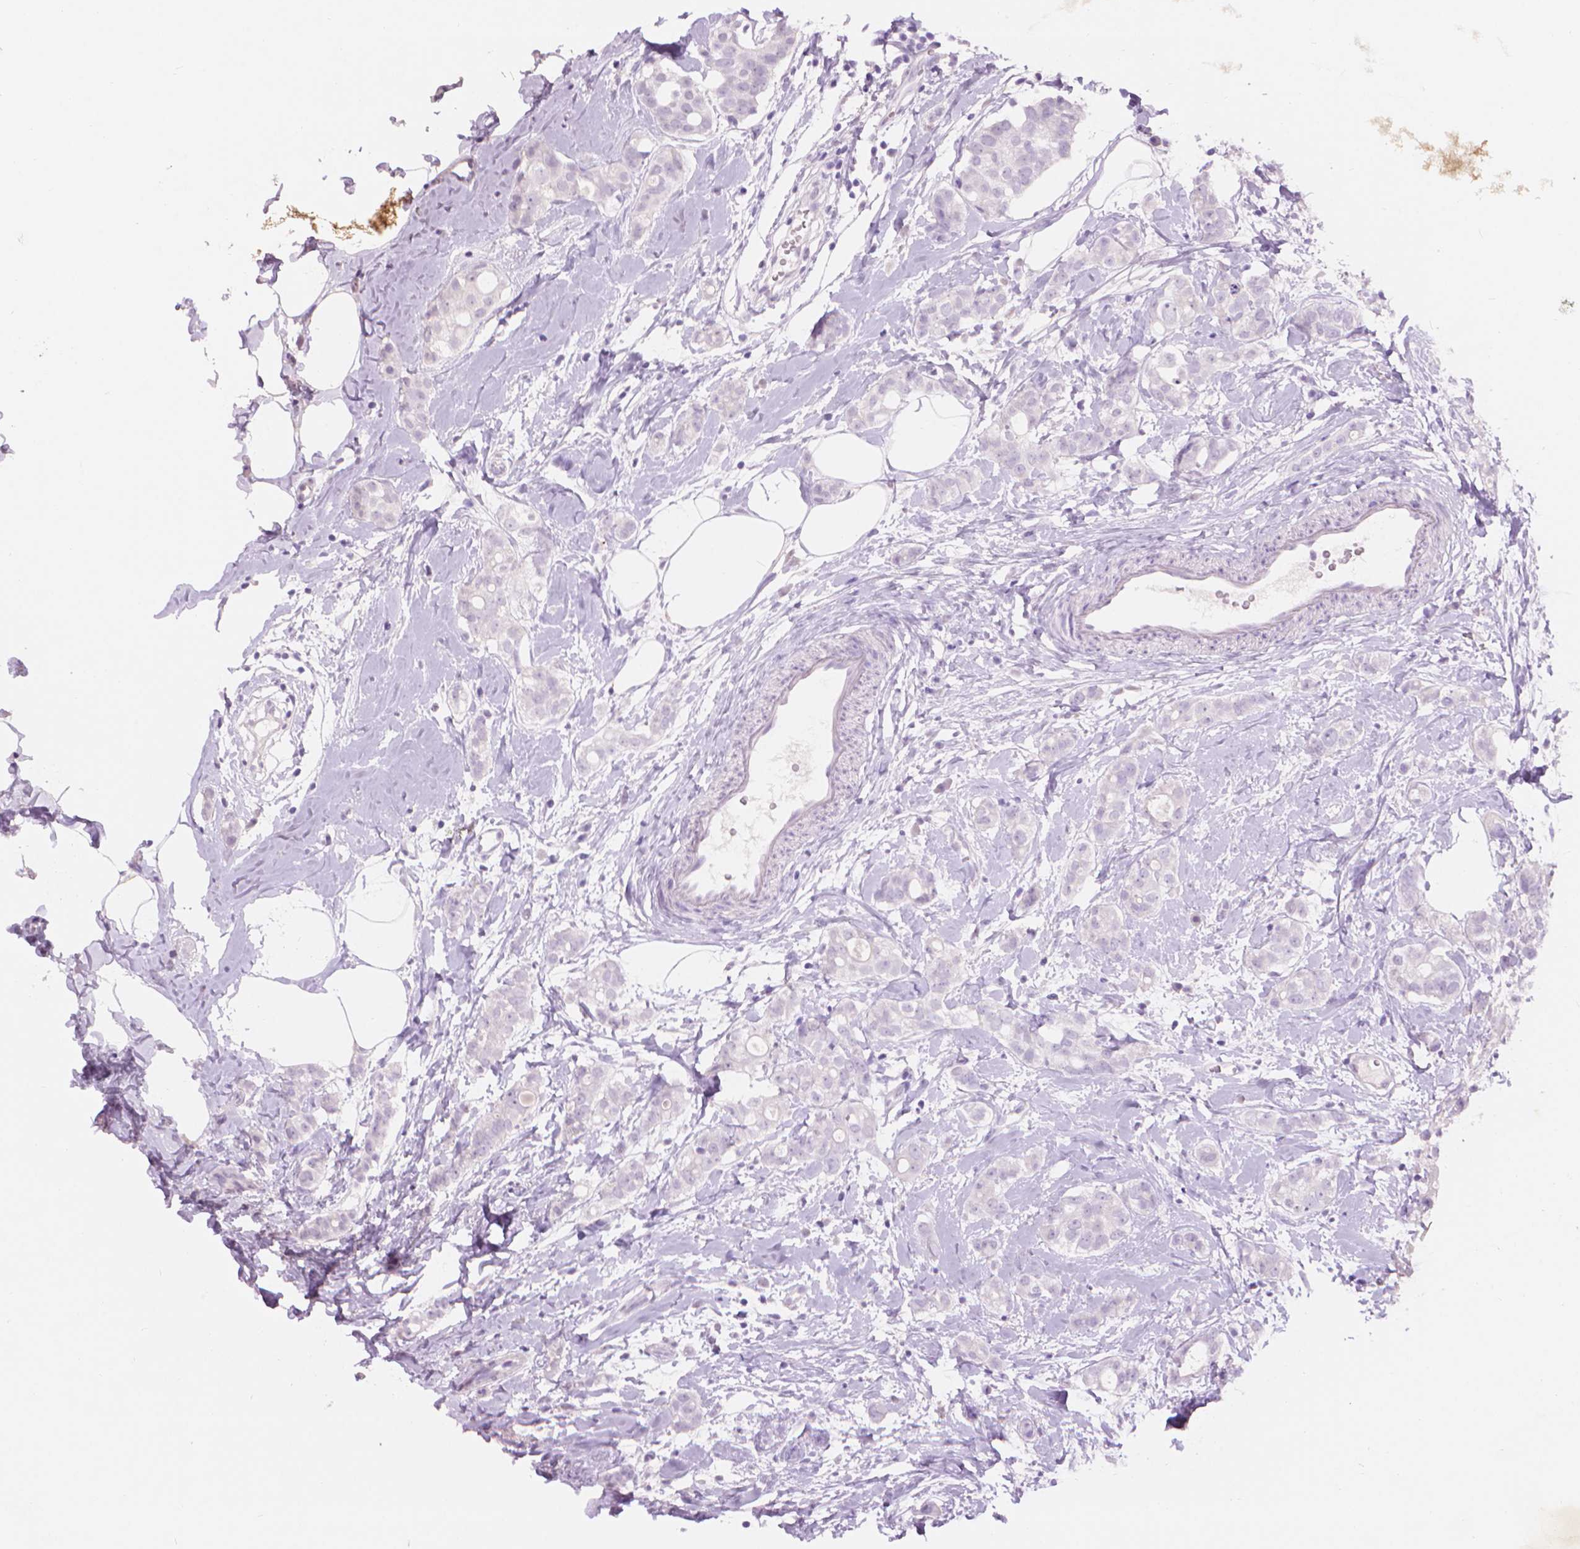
{"staining": {"intensity": "negative", "quantity": "none", "location": "none"}, "tissue": "breast cancer", "cell_type": "Tumor cells", "image_type": "cancer", "snomed": [{"axis": "morphology", "description": "Duct carcinoma"}, {"axis": "topography", "description": "Breast"}], "caption": "This is an immunohistochemistry micrograph of breast cancer (intraductal carcinoma). There is no expression in tumor cells.", "gene": "ENO2", "patient": {"sex": "female", "age": 40}}